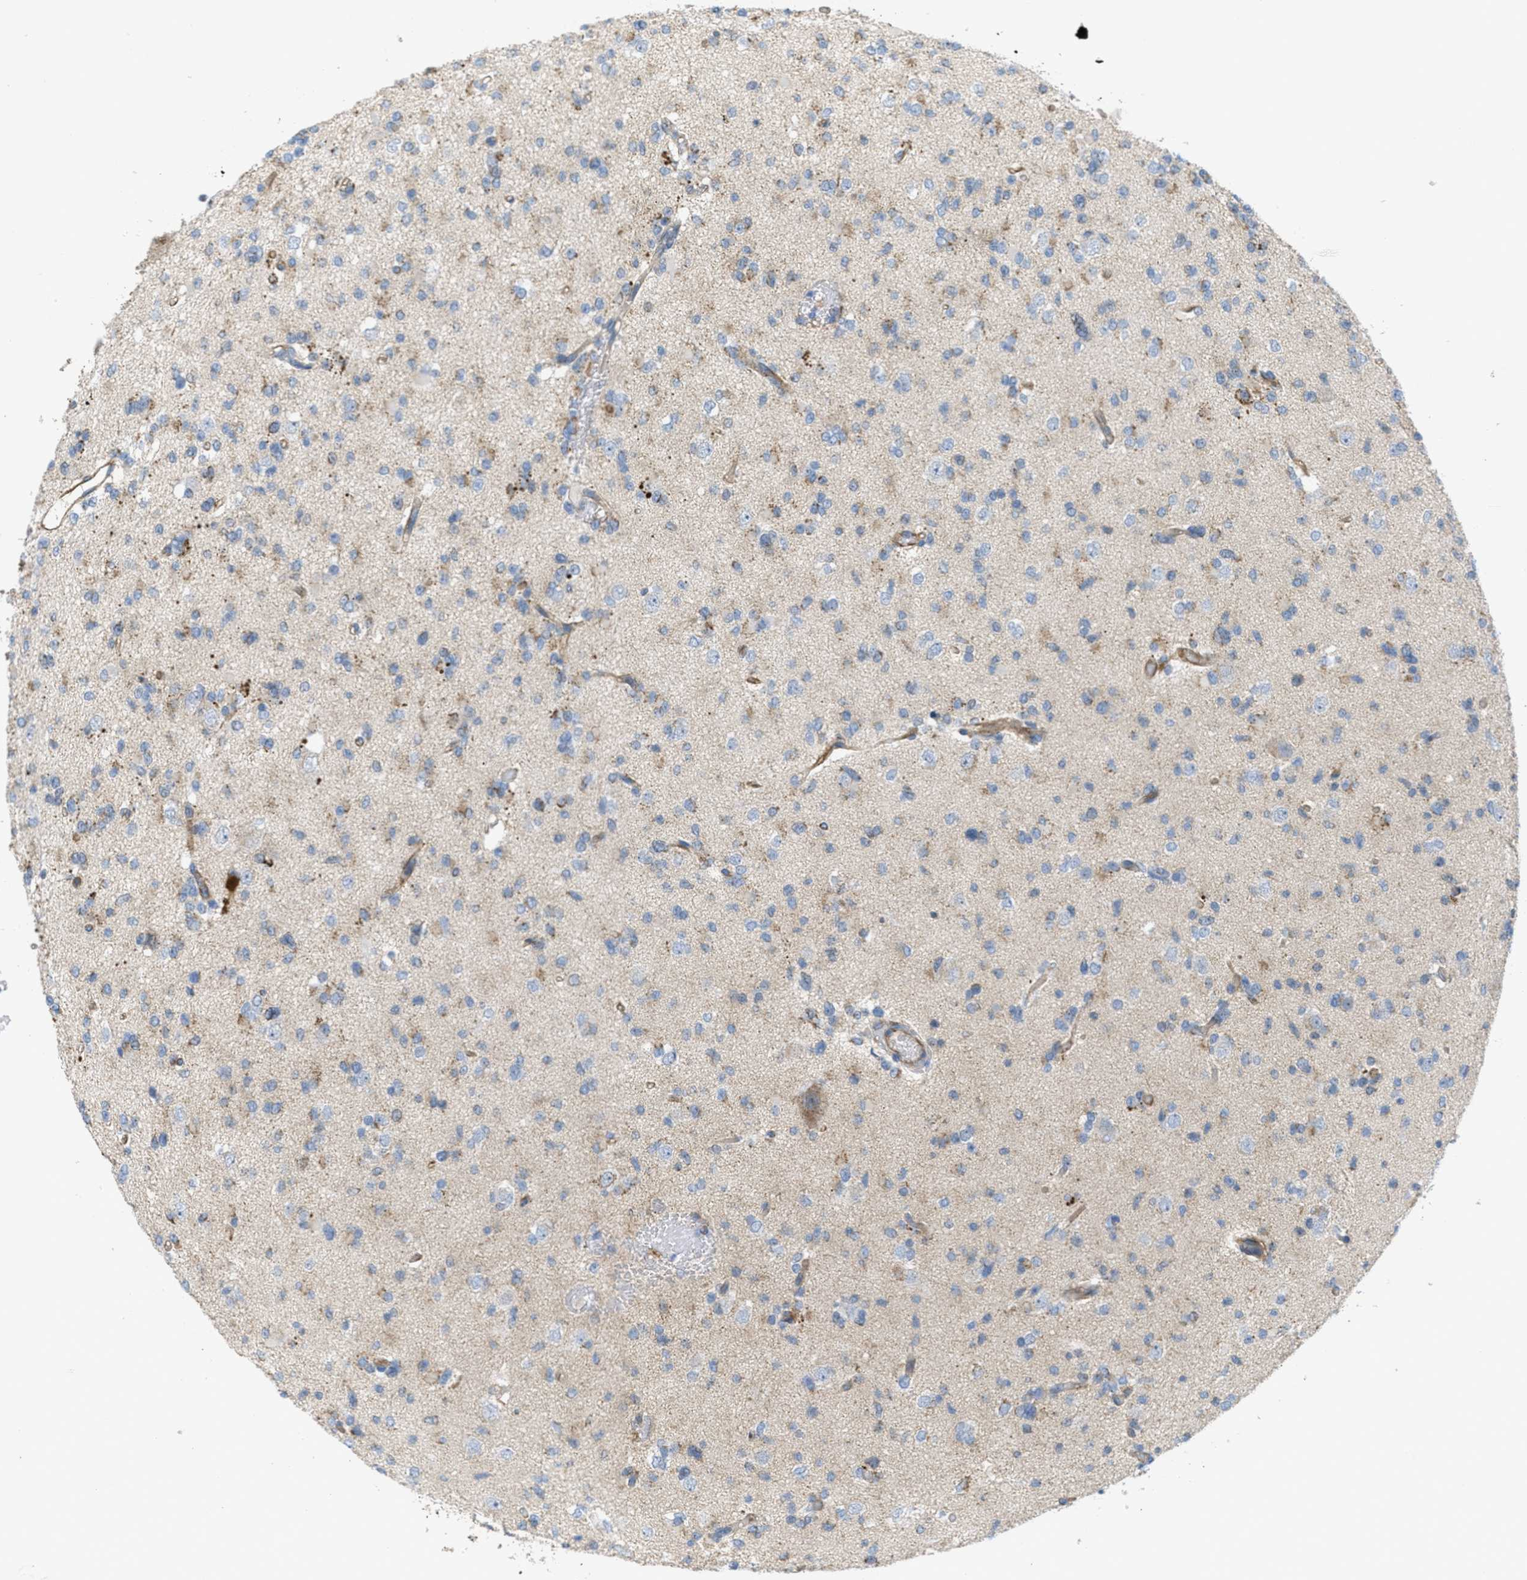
{"staining": {"intensity": "negative", "quantity": "none", "location": "none"}, "tissue": "glioma", "cell_type": "Tumor cells", "image_type": "cancer", "snomed": [{"axis": "morphology", "description": "Glioma, malignant, Low grade"}, {"axis": "topography", "description": "Brain"}], "caption": "This is an immunohistochemistry micrograph of glioma. There is no positivity in tumor cells.", "gene": "BTN3A1", "patient": {"sex": "female", "age": 22}}